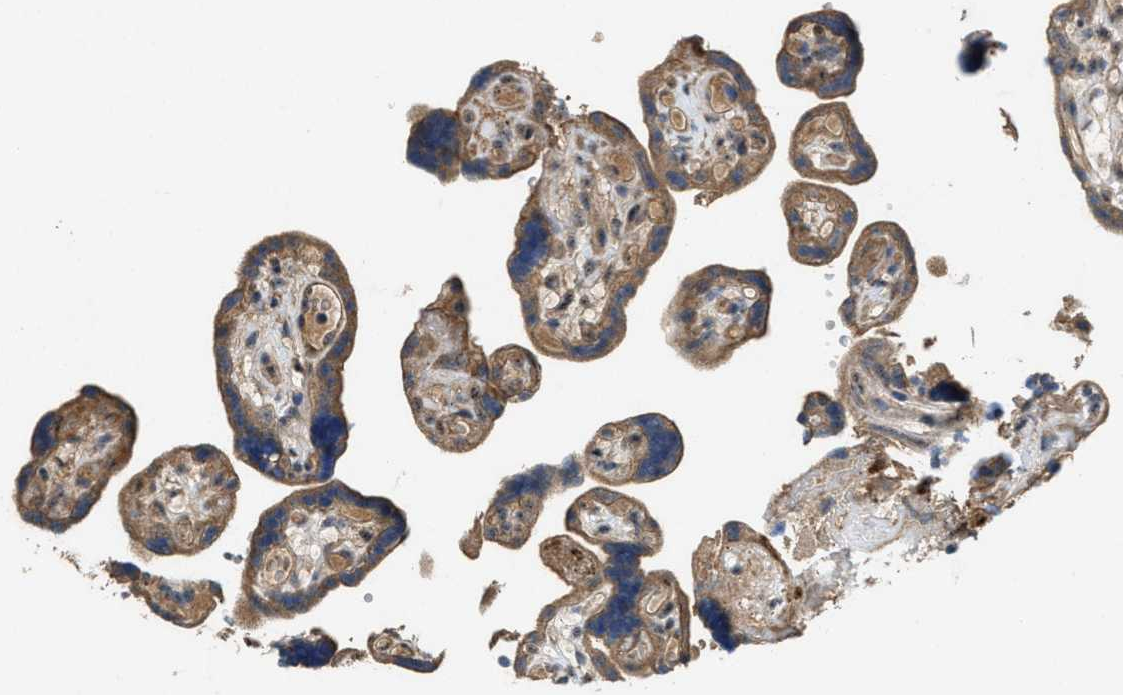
{"staining": {"intensity": "moderate", "quantity": ">75%", "location": "cytoplasmic/membranous,nuclear"}, "tissue": "placenta", "cell_type": "Decidual cells", "image_type": "normal", "snomed": [{"axis": "morphology", "description": "Normal tissue, NOS"}, {"axis": "topography", "description": "Placenta"}], "caption": "Normal placenta displays moderate cytoplasmic/membranous,nuclear positivity in about >75% of decidual cells.", "gene": "PDP2", "patient": {"sex": "female", "age": 30}}